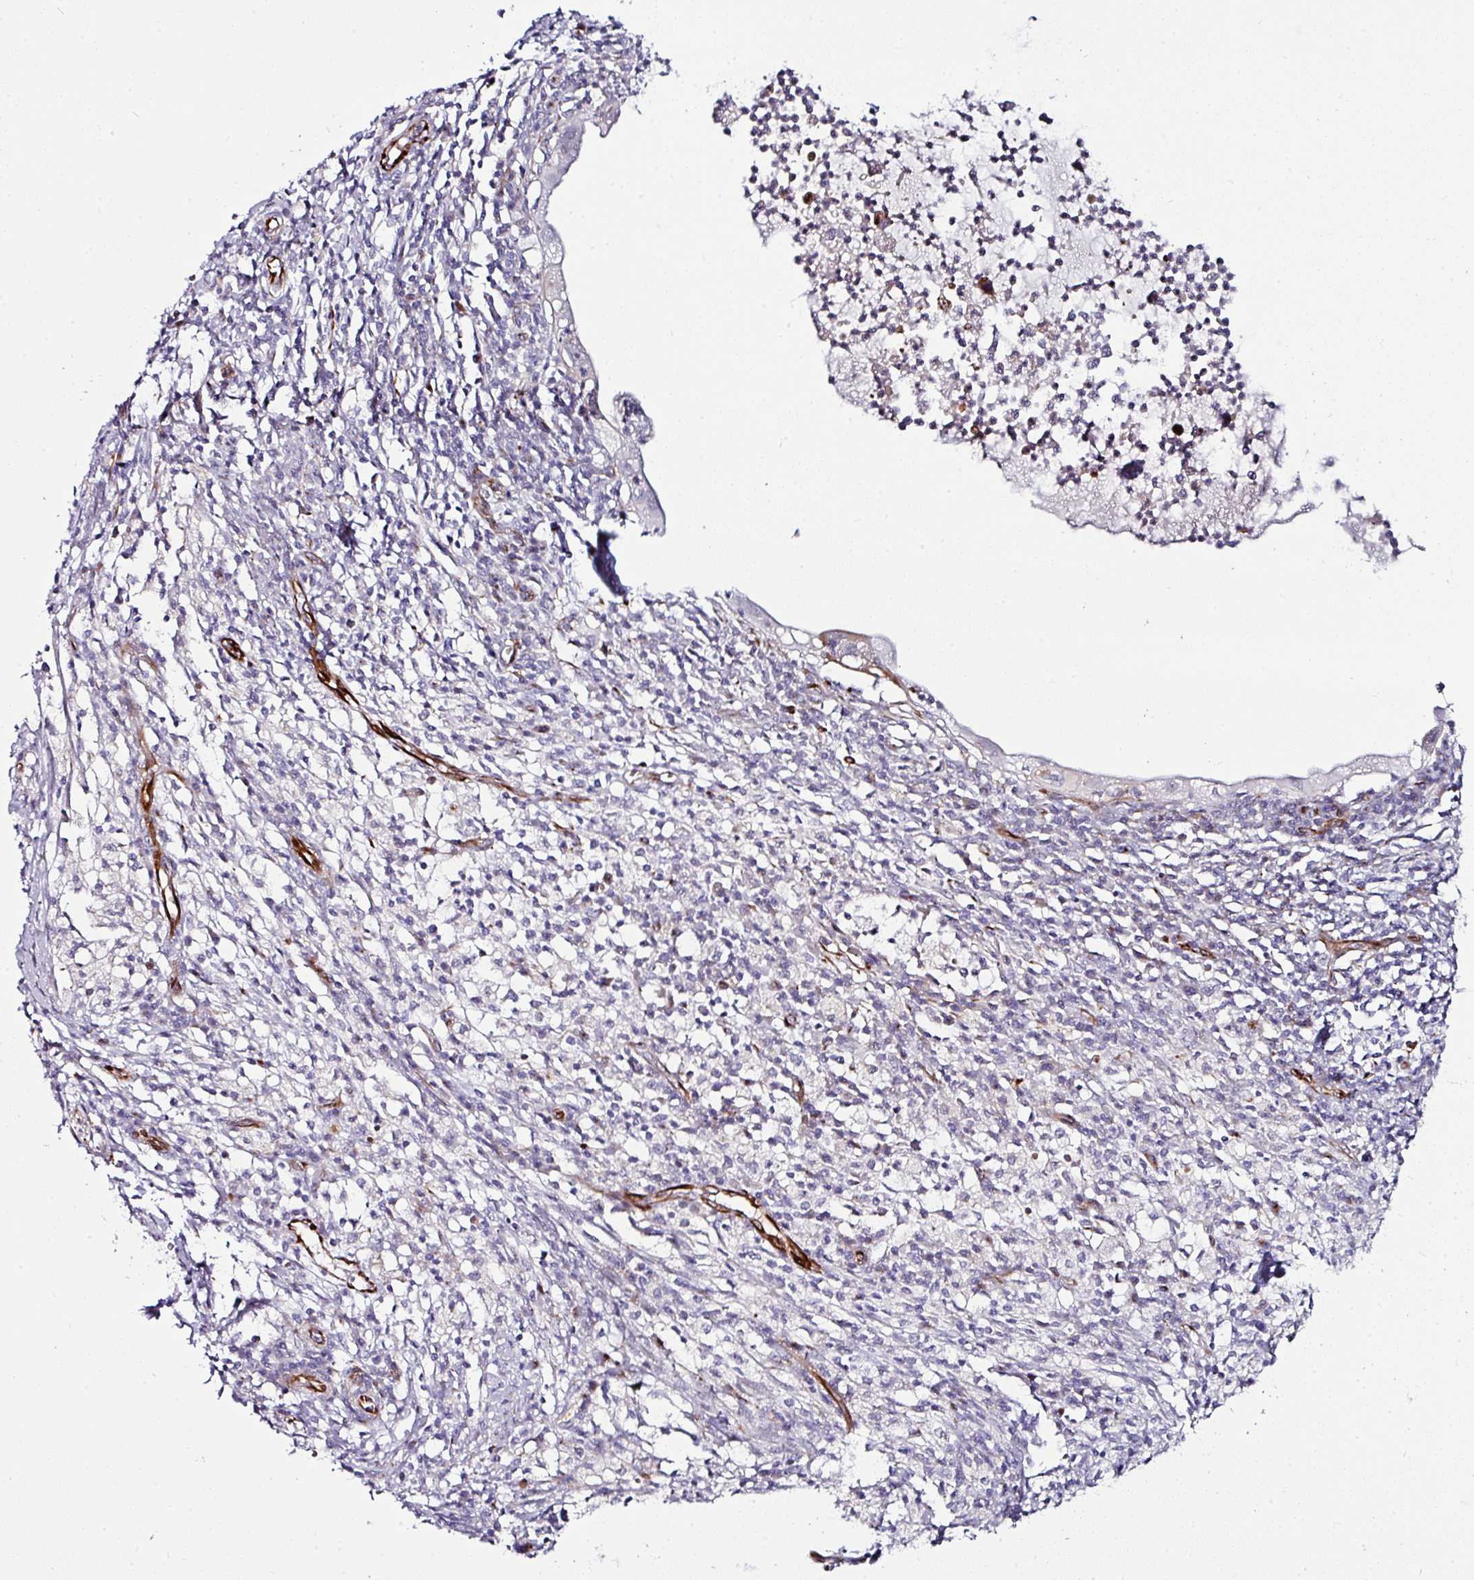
{"staining": {"intensity": "negative", "quantity": "none", "location": "none"}, "tissue": "cervical cancer", "cell_type": "Tumor cells", "image_type": "cancer", "snomed": [{"axis": "morphology", "description": "Adenocarcinoma, NOS"}, {"axis": "topography", "description": "Cervix"}], "caption": "The IHC histopathology image has no significant staining in tumor cells of adenocarcinoma (cervical) tissue.", "gene": "TMPRSS9", "patient": {"sex": "female", "age": 36}}